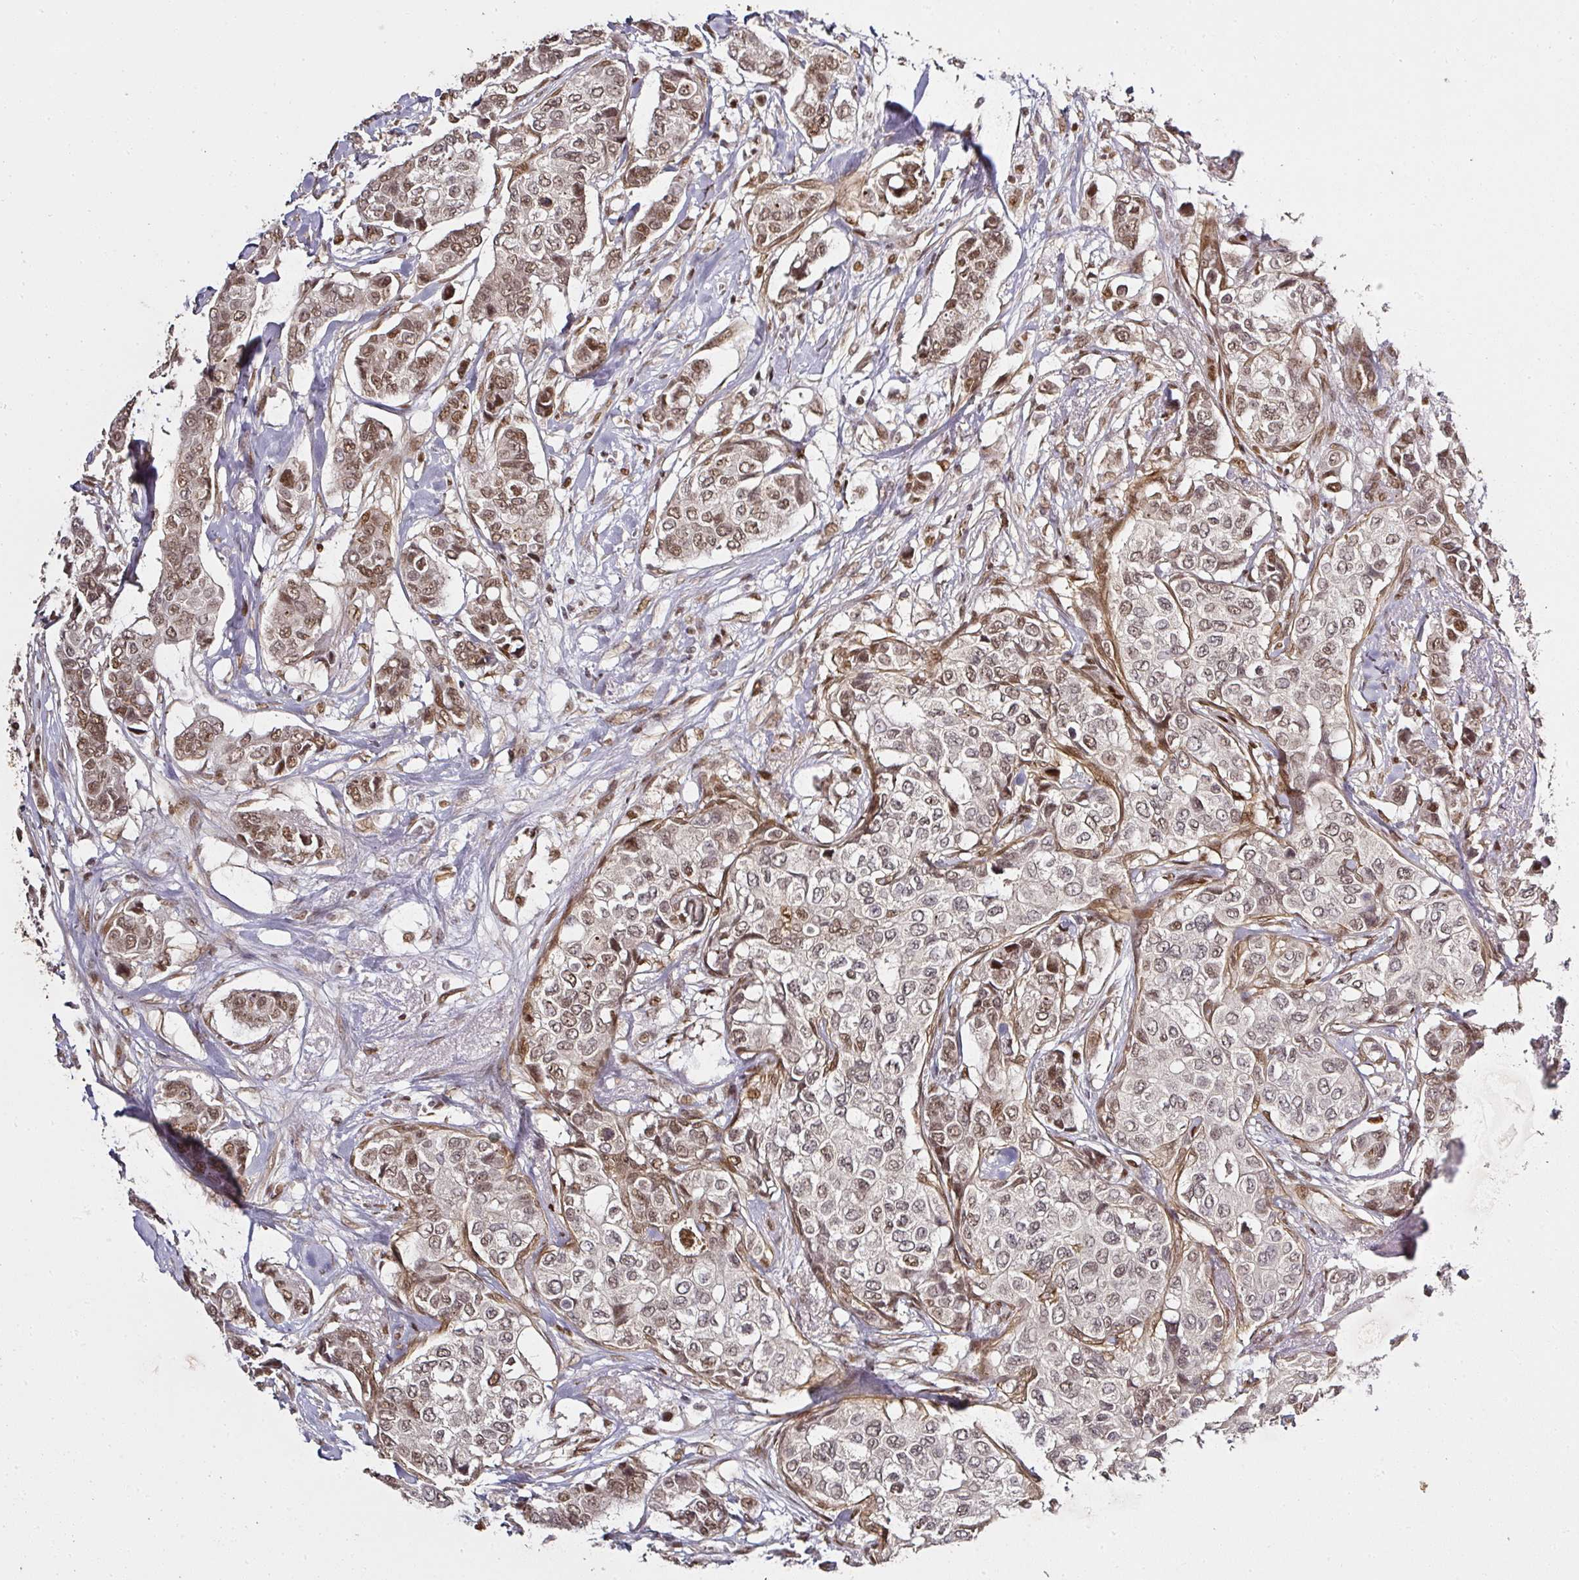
{"staining": {"intensity": "moderate", "quantity": ">75%", "location": "nuclear"}, "tissue": "breast cancer", "cell_type": "Tumor cells", "image_type": "cancer", "snomed": [{"axis": "morphology", "description": "Lobular carcinoma"}, {"axis": "topography", "description": "Breast"}], "caption": "Brown immunohistochemical staining in human breast cancer (lobular carcinoma) reveals moderate nuclear positivity in approximately >75% of tumor cells. (Stains: DAB (3,3'-diaminobenzidine) in brown, nuclei in blue, Microscopy: brightfield microscopy at high magnification).", "gene": "GPRIN2", "patient": {"sex": "female", "age": 51}}